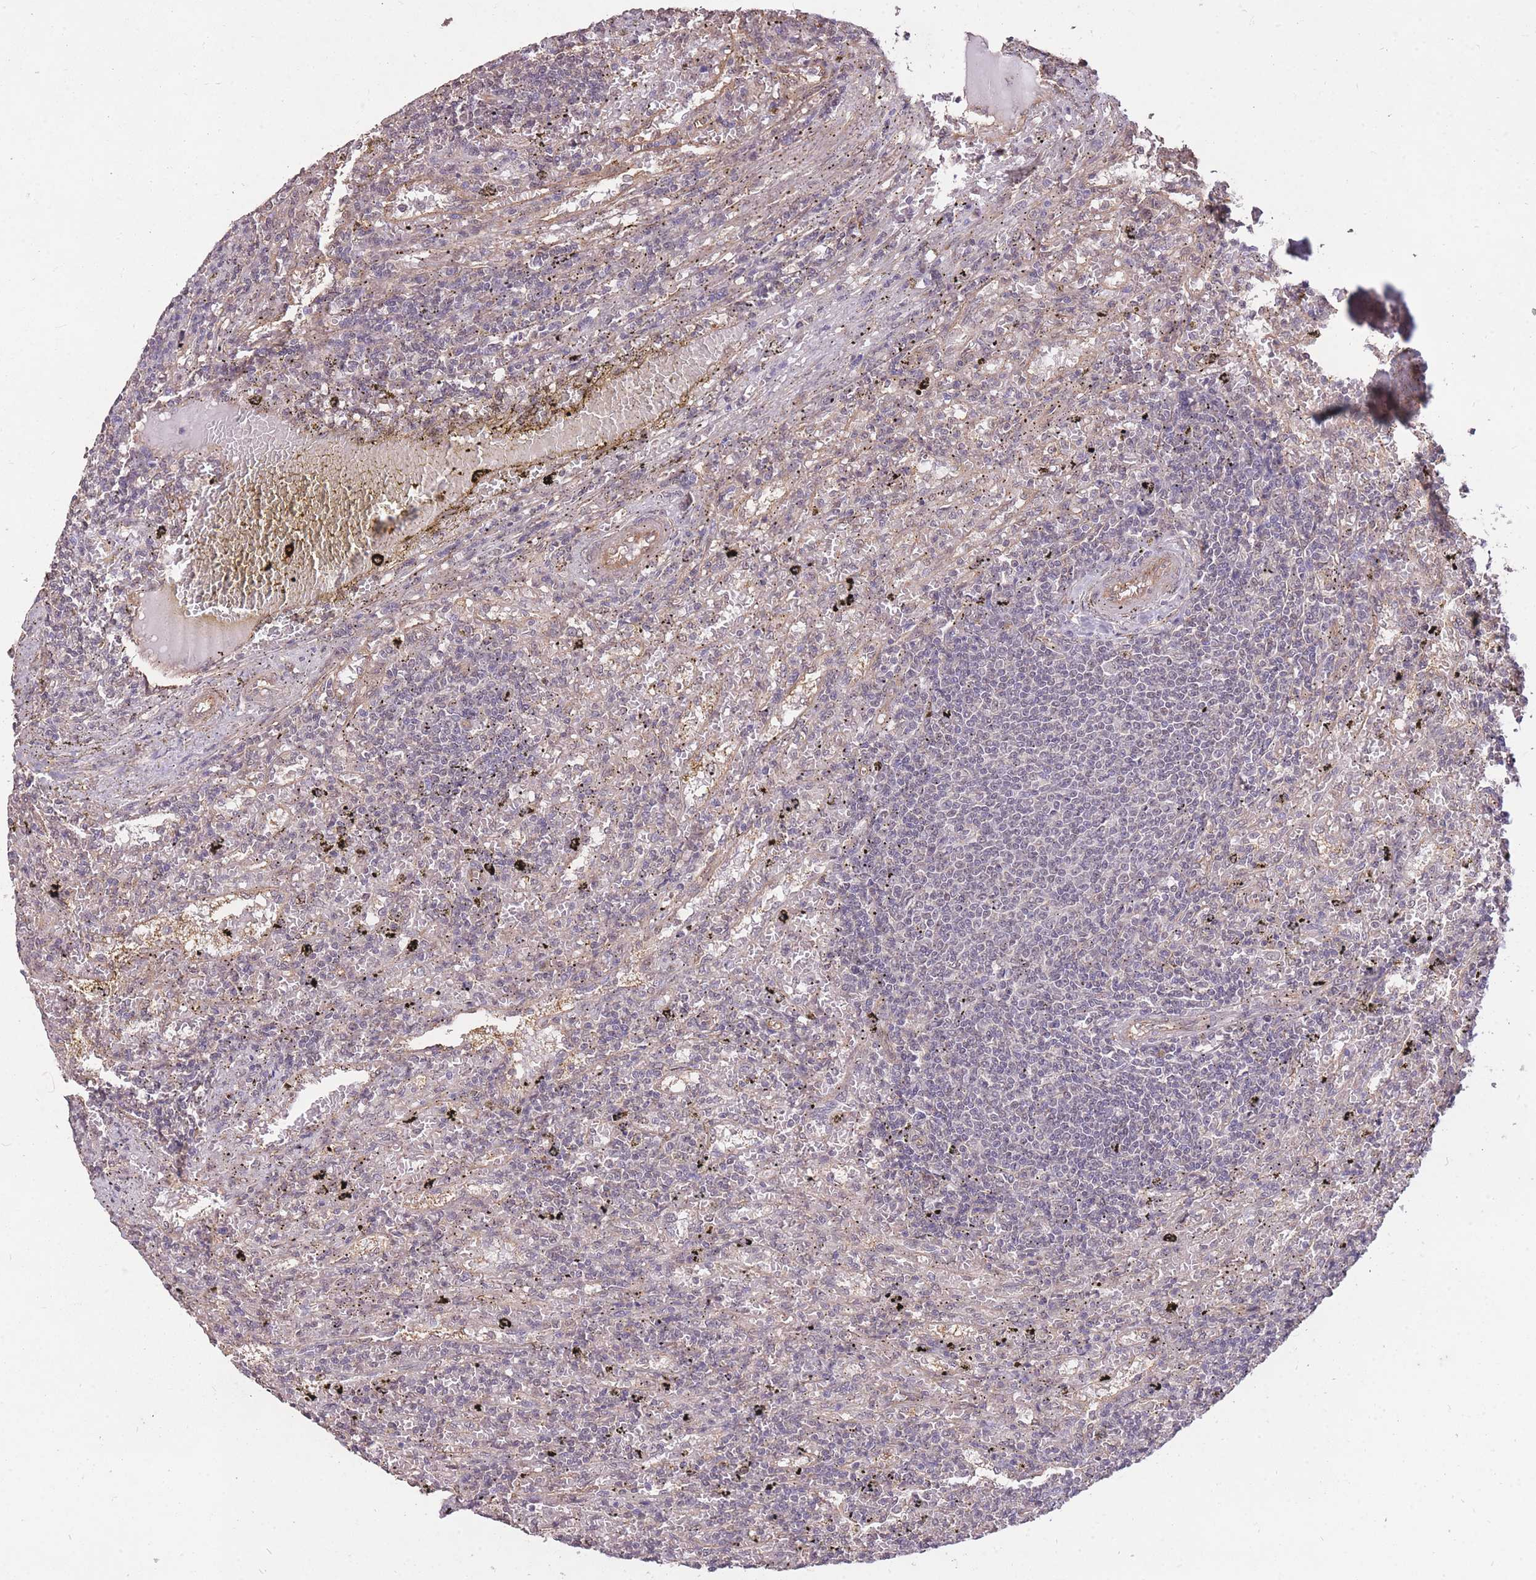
{"staining": {"intensity": "negative", "quantity": "none", "location": "none"}, "tissue": "lymphoma", "cell_type": "Tumor cells", "image_type": "cancer", "snomed": [{"axis": "morphology", "description": "Malignant lymphoma, non-Hodgkin's type, Low grade"}, {"axis": "topography", "description": "Spleen"}], "caption": "Malignant lymphoma, non-Hodgkin's type (low-grade) was stained to show a protein in brown. There is no significant expression in tumor cells.", "gene": "DYNC1LI2", "patient": {"sex": "male", "age": 76}}